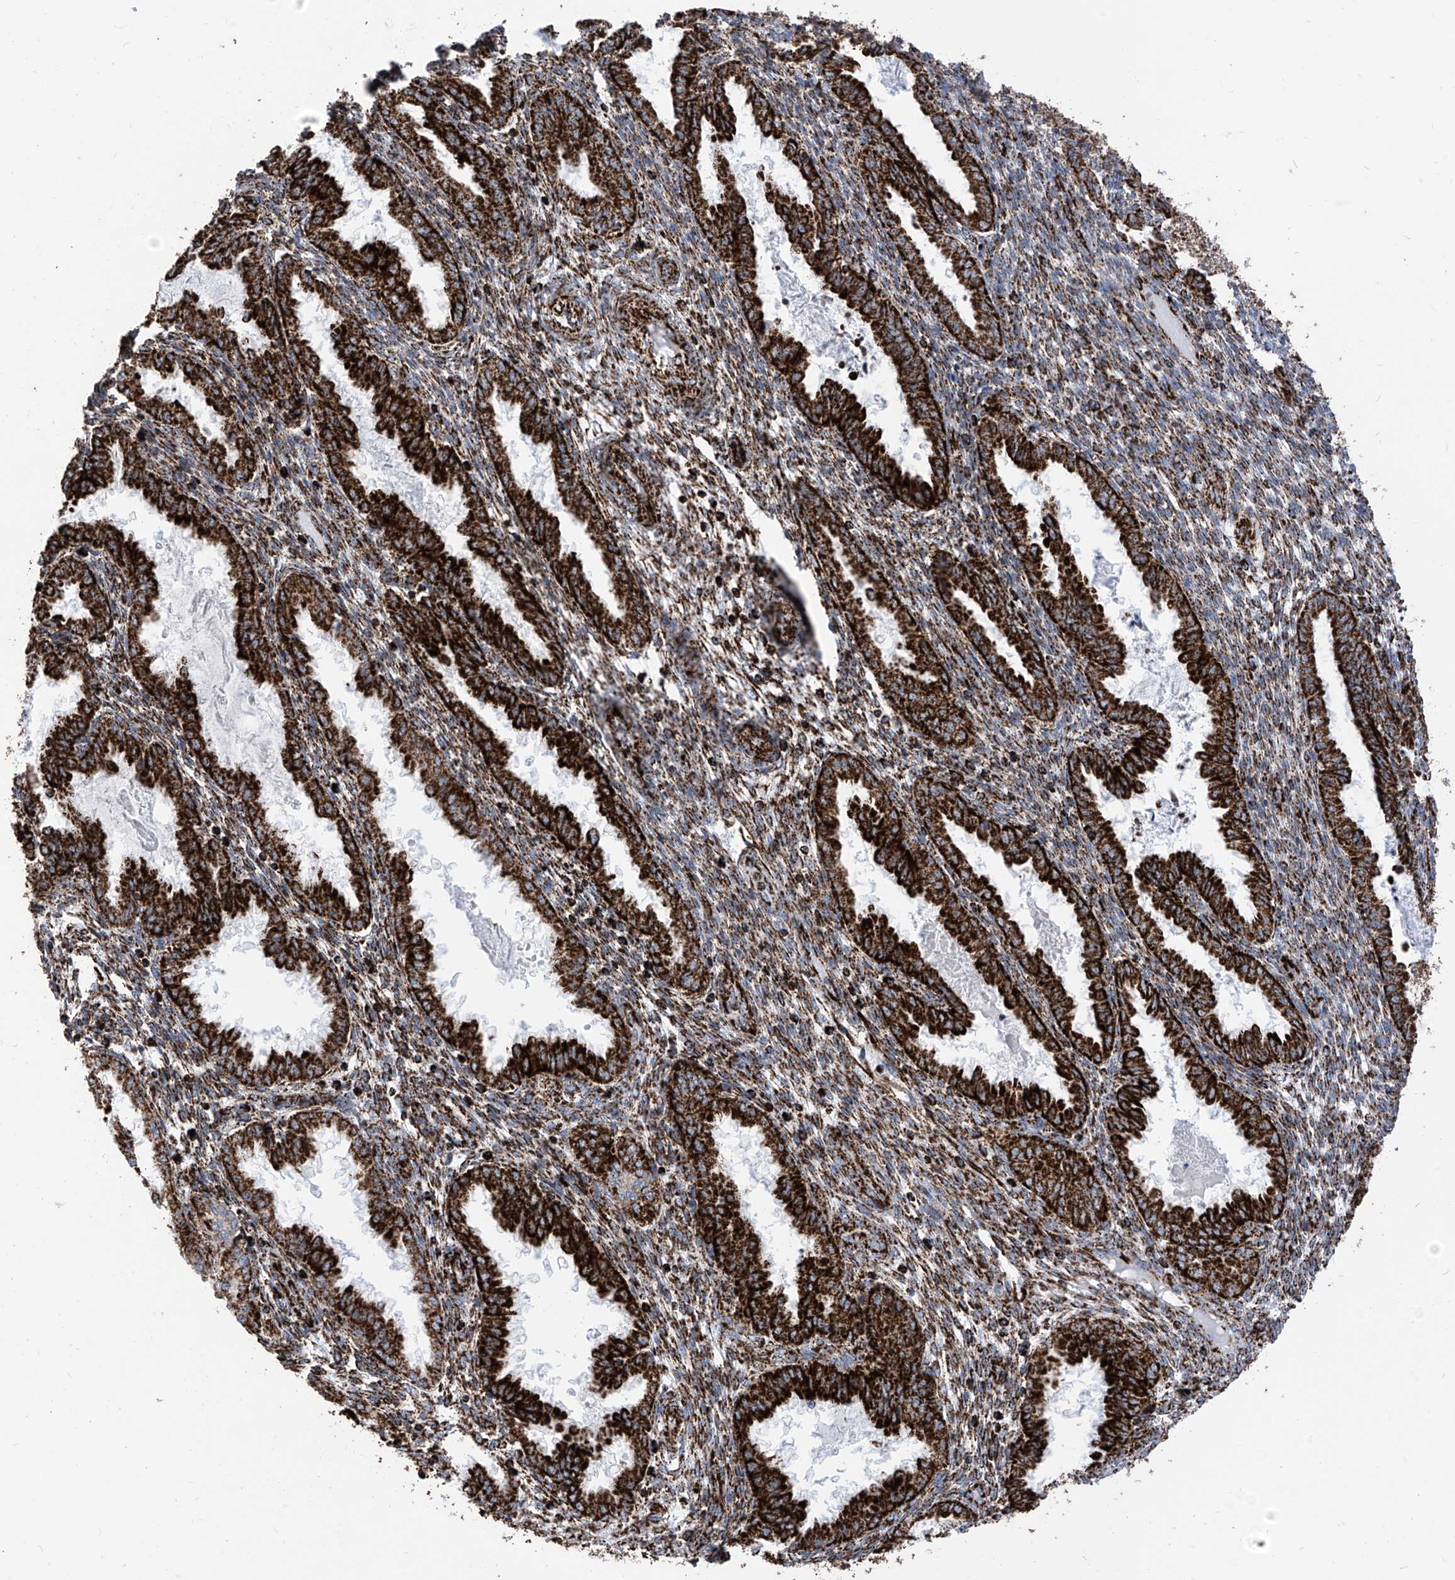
{"staining": {"intensity": "strong", "quantity": "25%-75%", "location": "cytoplasmic/membranous"}, "tissue": "endometrium", "cell_type": "Cells in endometrial stroma", "image_type": "normal", "snomed": [{"axis": "morphology", "description": "Normal tissue, NOS"}, {"axis": "topography", "description": "Endometrium"}], "caption": "Immunohistochemistry (IHC) (DAB) staining of unremarkable endometrium demonstrates strong cytoplasmic/membranous protein staining in approximately 25%-75% of cells in endometrial stroma. The protein of interest is shown in brown color, while the nuclei are stained blue.", "gene": "COX5B", "patient": {"sex": "female", "age": 33}}